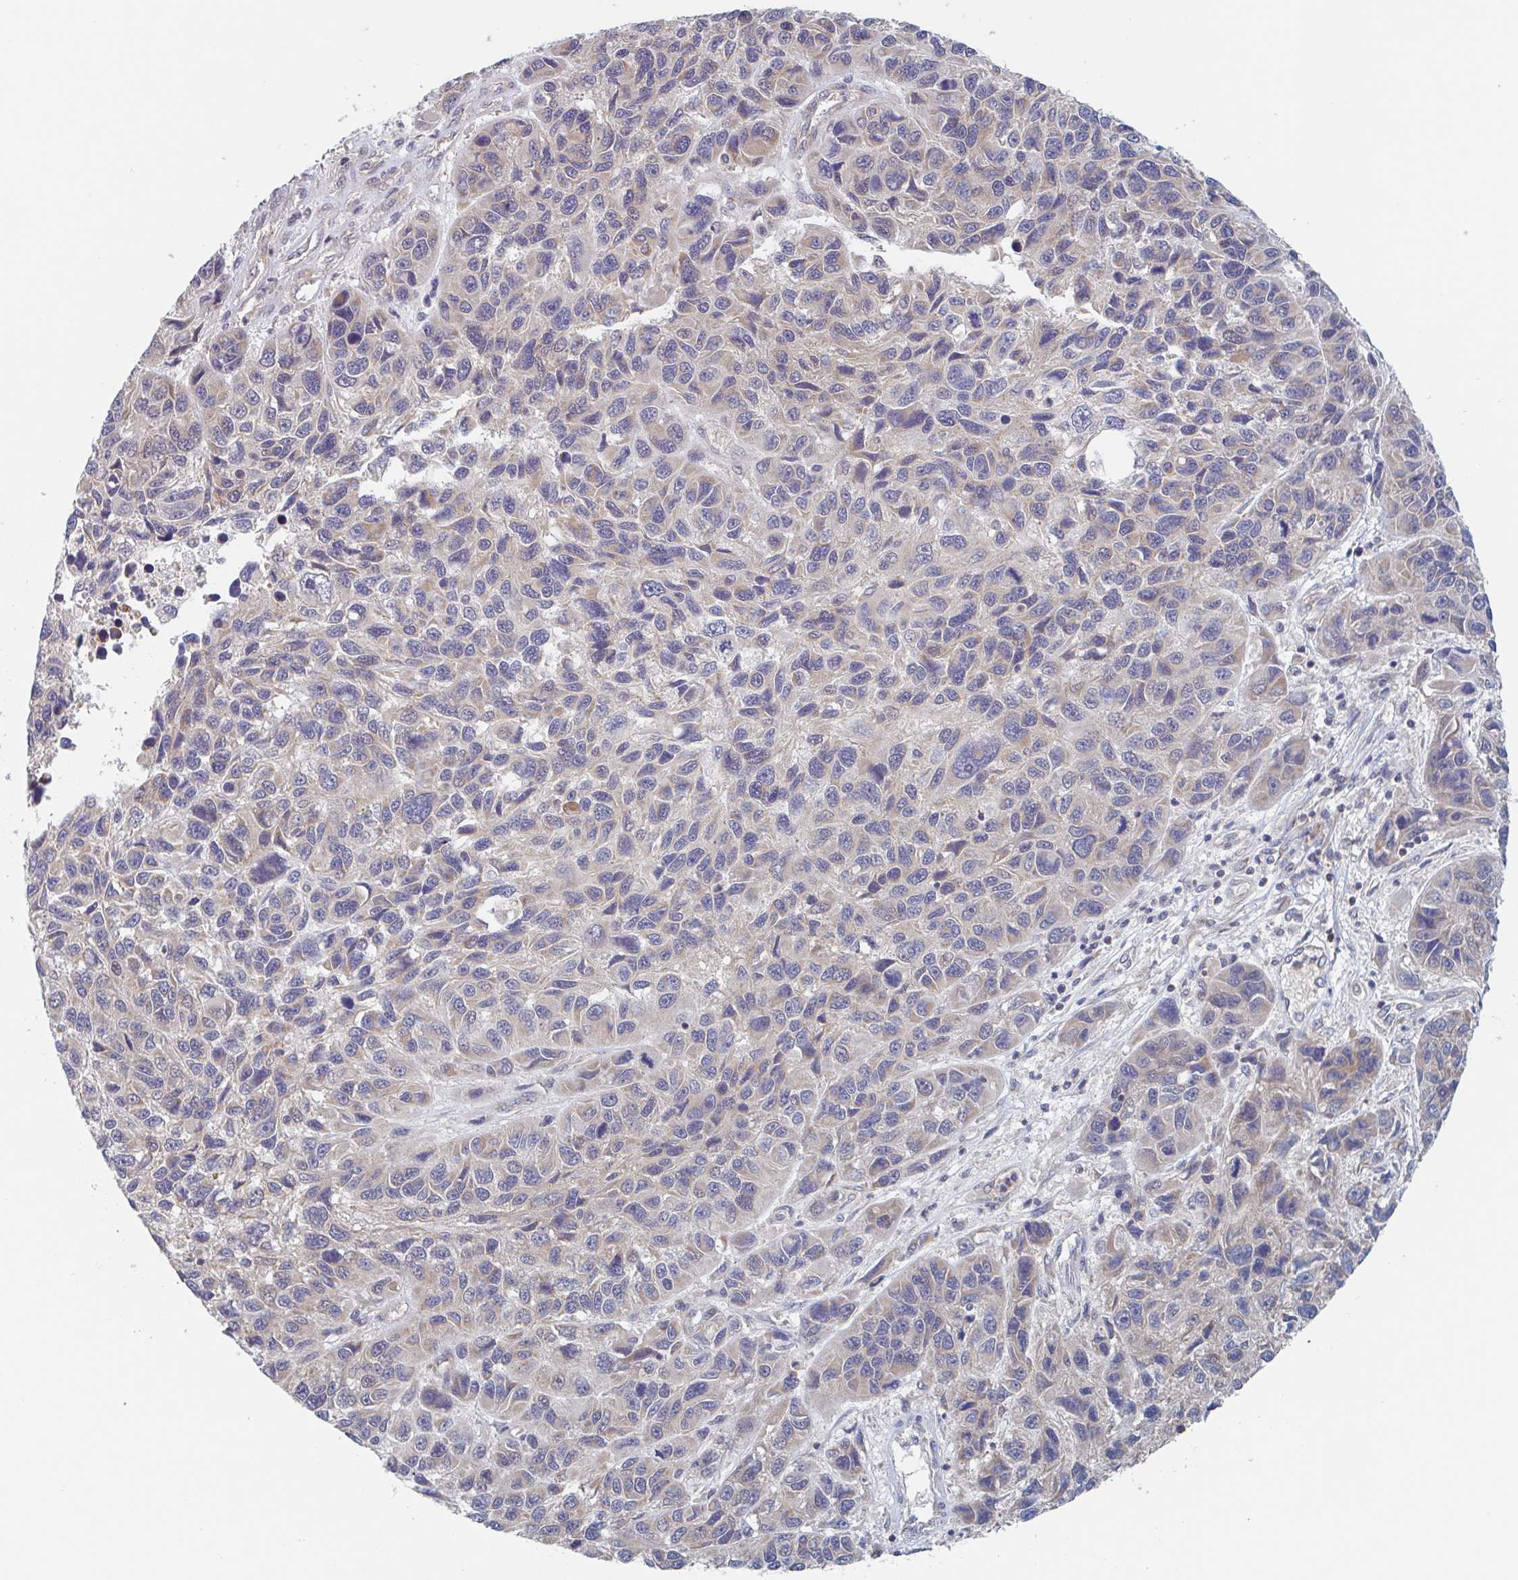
{"staining": {"intensity": "weak", "quantity": "<25%", "location": "cytoplasmic/membranous"}, "tissue": "melanoma", "cell_type": "Tumor cells", "image_type": "cancer", "snomed": [{"axis": "morphology", "description": "Malignant melanoma, NOS"}, {"axis": "topography", "description": "Skin"}], "caption": "DAB (3,3'-diaminobenzidine) immunohistochemical staining of melanoma shows no significant expression in tumor cells. The staining is performed using DAB brown chromogen with nuclei counter-stained in using hematoxylin.", "gene": "SURF1", "patient": {"sex": "male", "age": 53}}